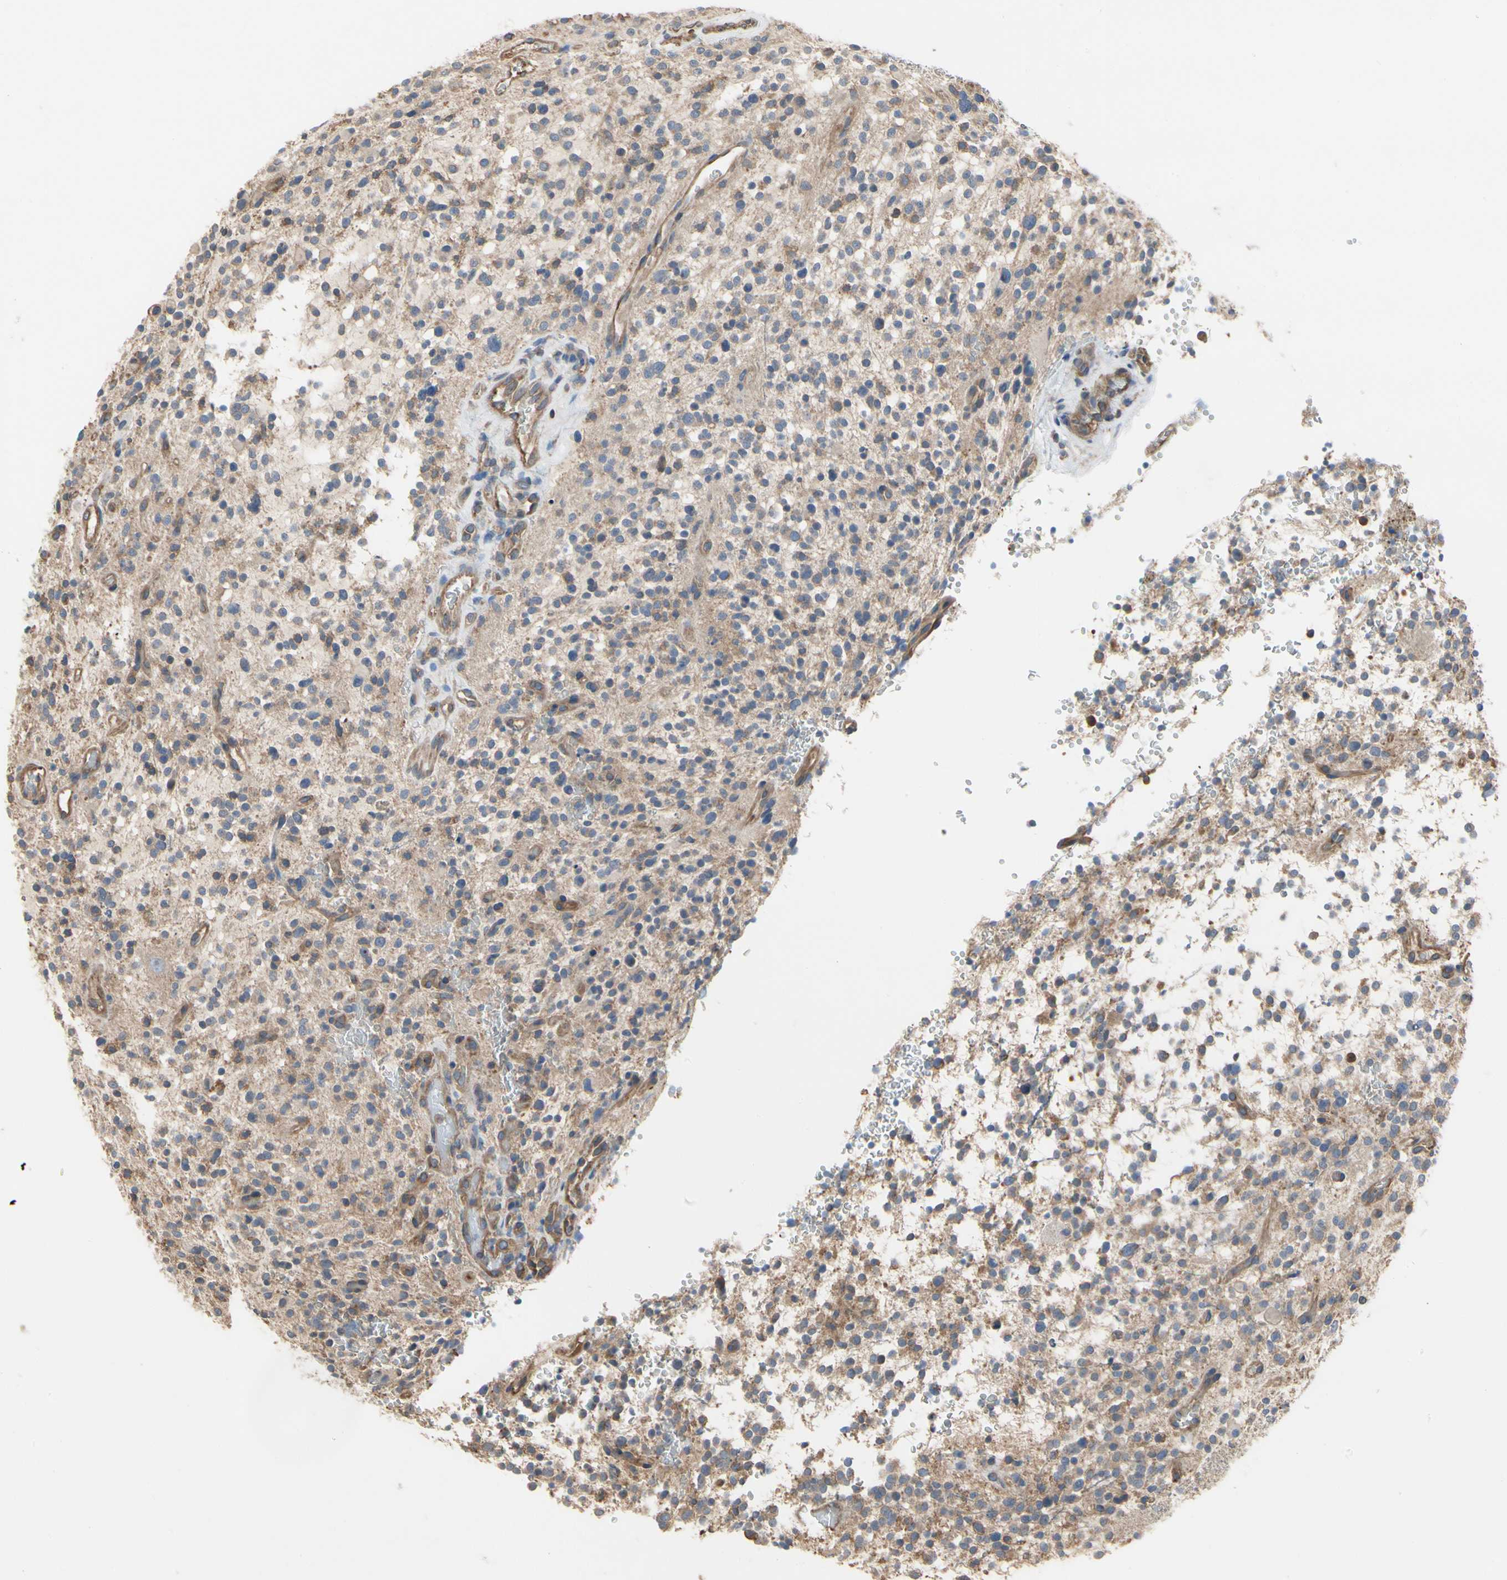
{"staining": {"intensity": "moderate", "quantity": "25%-75%", "location": "cytoplasmic/membranous"}, "tissue": "glioma", "cell_type": "Tumor cells", "image_type": "cancer", "snomed": [{"axis": "morphology", "description": "Glioma, malignant, High grade"}, {"axis": "topography", "description": "Brain"}], "caption": "Immunohistochemistry (IHC) staining of glioma, which exhibits medium levels of moderate cytoplasmic/membranous staining in about 25%-75% of tumor cells indicating moderate cytoplasmic/membranous protein expression. The staining was performed using DAB (3,3'-diaminobenzidine) (brown) for protein detection and nuclei were counterstained in hematoxylin (blue).", "gene": "PDZK1", "patient": {"sex": "male", "age": 48}}